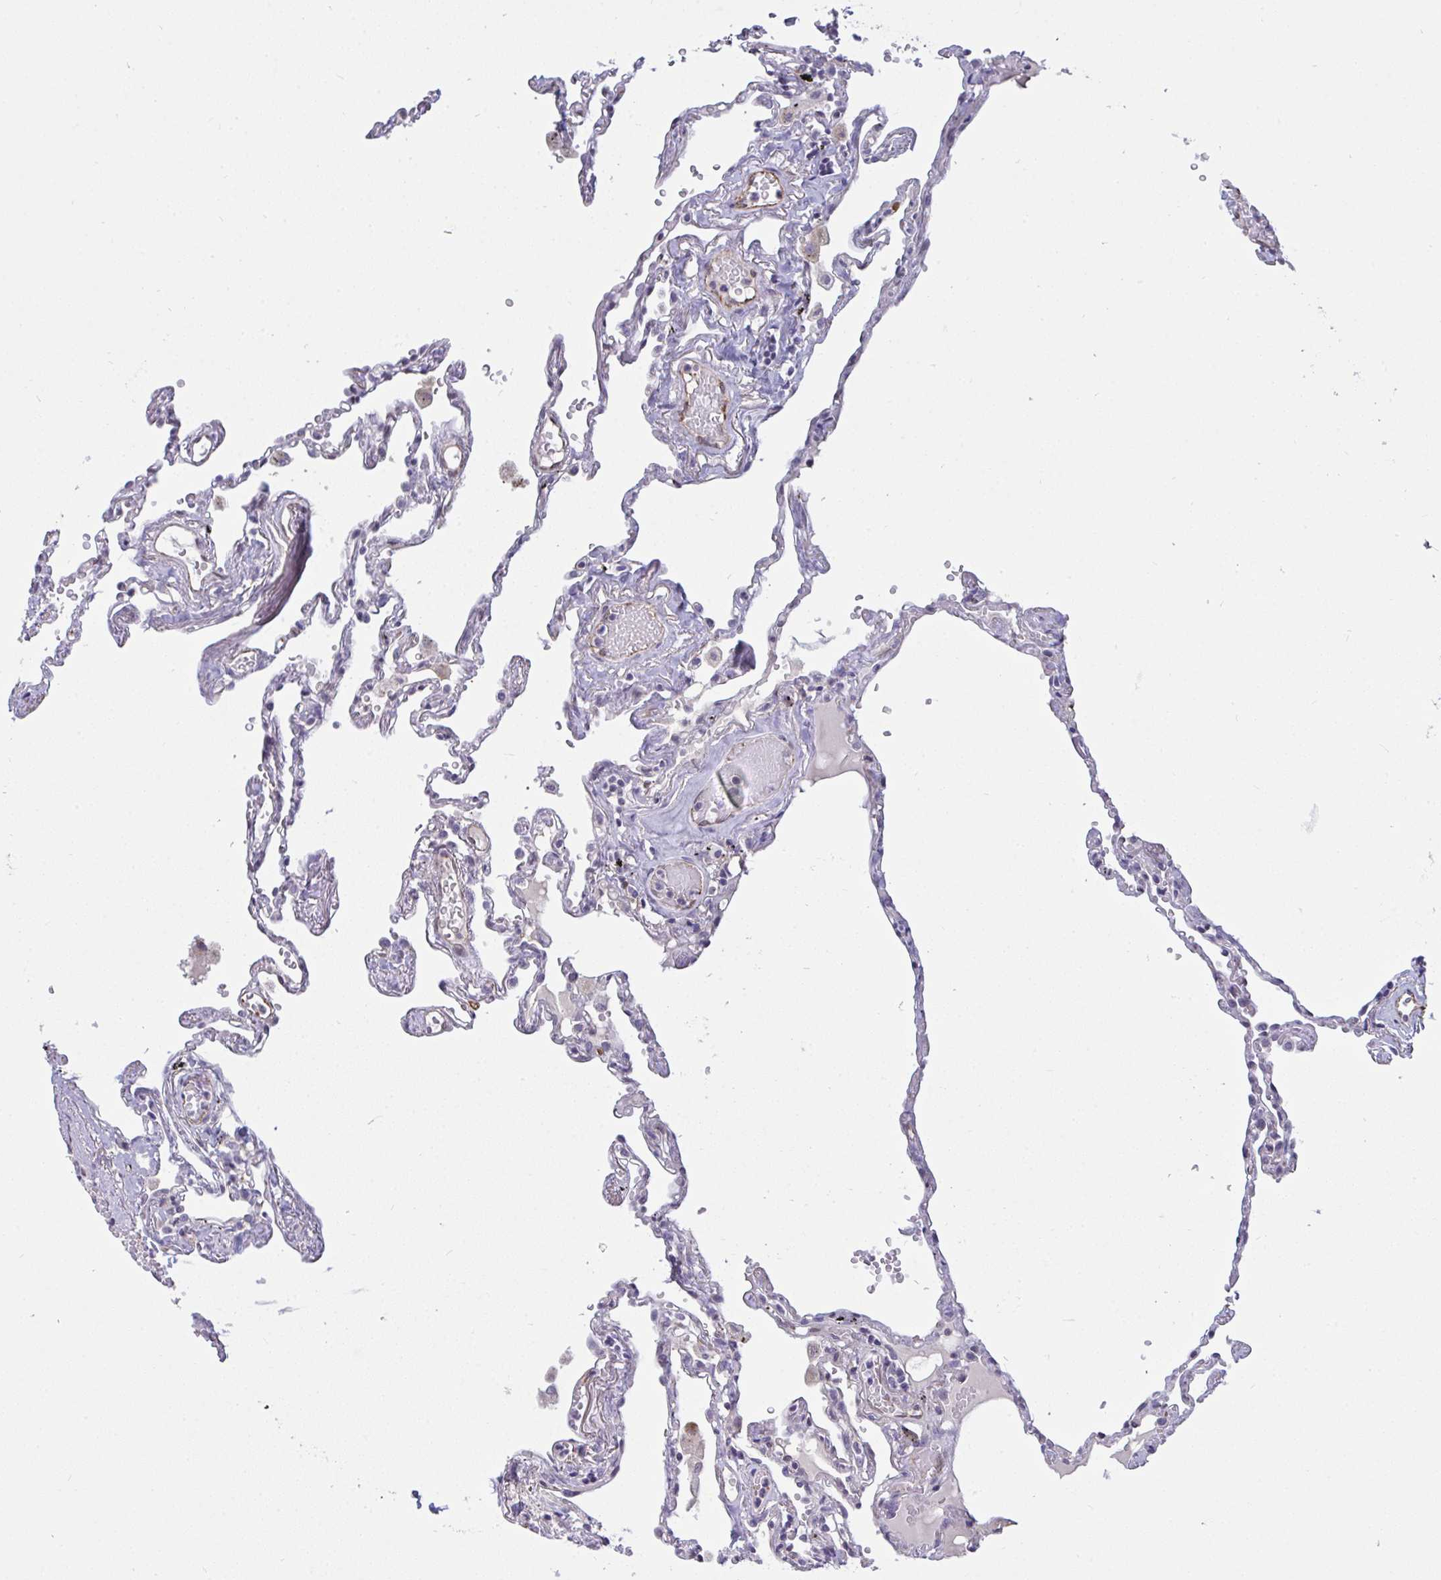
{"staining": {"intensity": "negative", "quantity": "none", "location": "none"}, "tissue": "lung", "cell_type": "Alveolar cells", "image_type": "normal", "snomed": [{"axis": "morphology", "description": "Normal tissue, NOS"}, {"axis": "topography", "description": "Lung"}], "caption": "This is an IHC image of unremarkable human lung. There is no staining in alveolar cells.", "gene": "SEMA6B", "patient": {"sex": "female", "age": 67}}